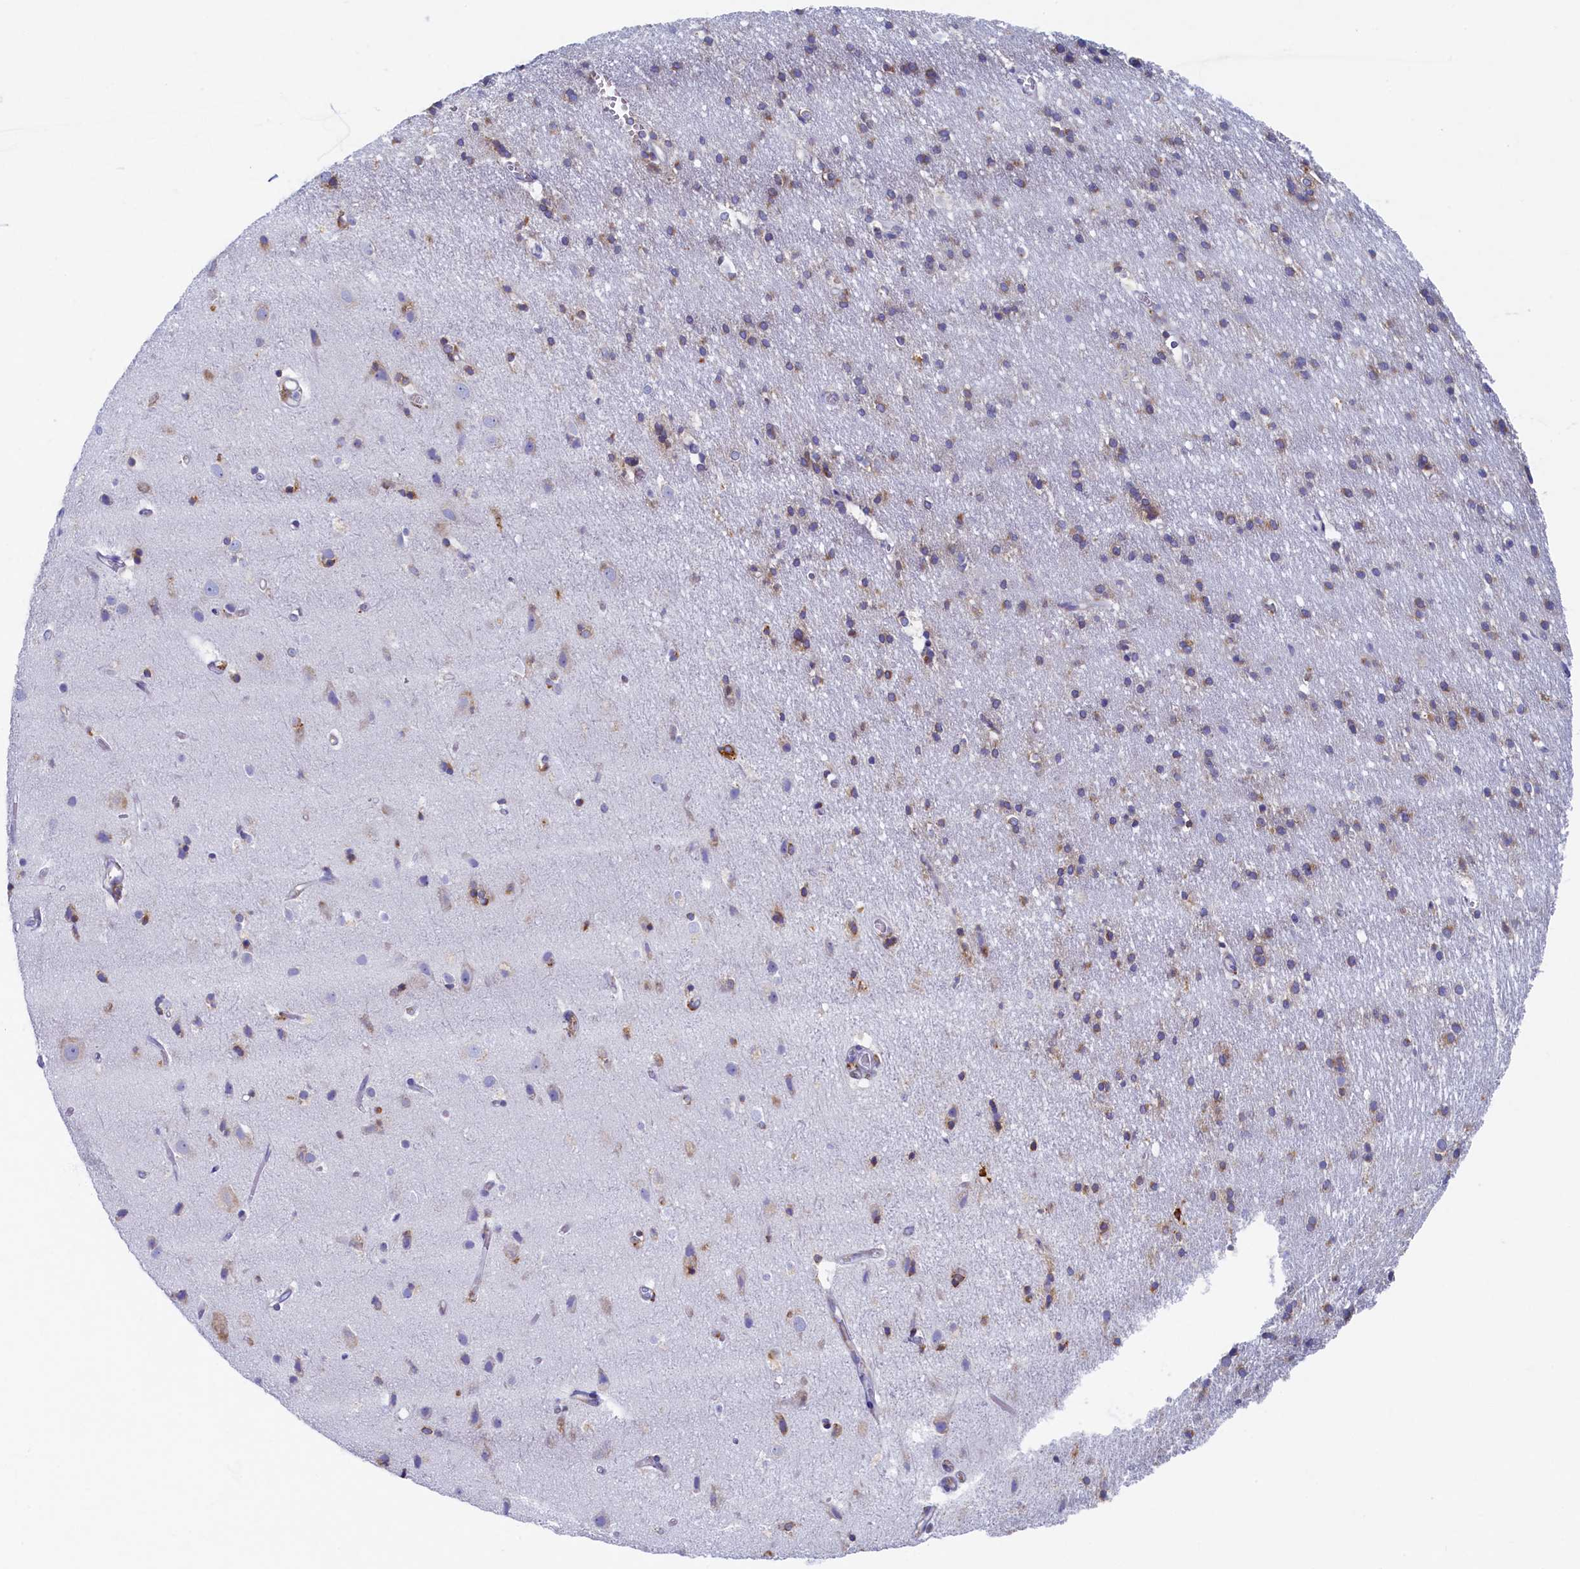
{"staining": {"intensity": "negative", "quantity": "none", "location": "none"}, "tissue": "cerebral cortex", "cell_type": "Endothelial cells", "image_type": "normal", "snomed": [{"axis": "morphology", "description": "Normal tissue, NOS"}, {"axis": "topography", "description": "Cerebral cortex"}], "caption": "A high-resolution image shows IHC staining of unremarkable cerebral cortex, which exhibits no significant staining in endothelial cells.", "gene": "TMEM18", "patient": {"sex": "male", "age": 54}}